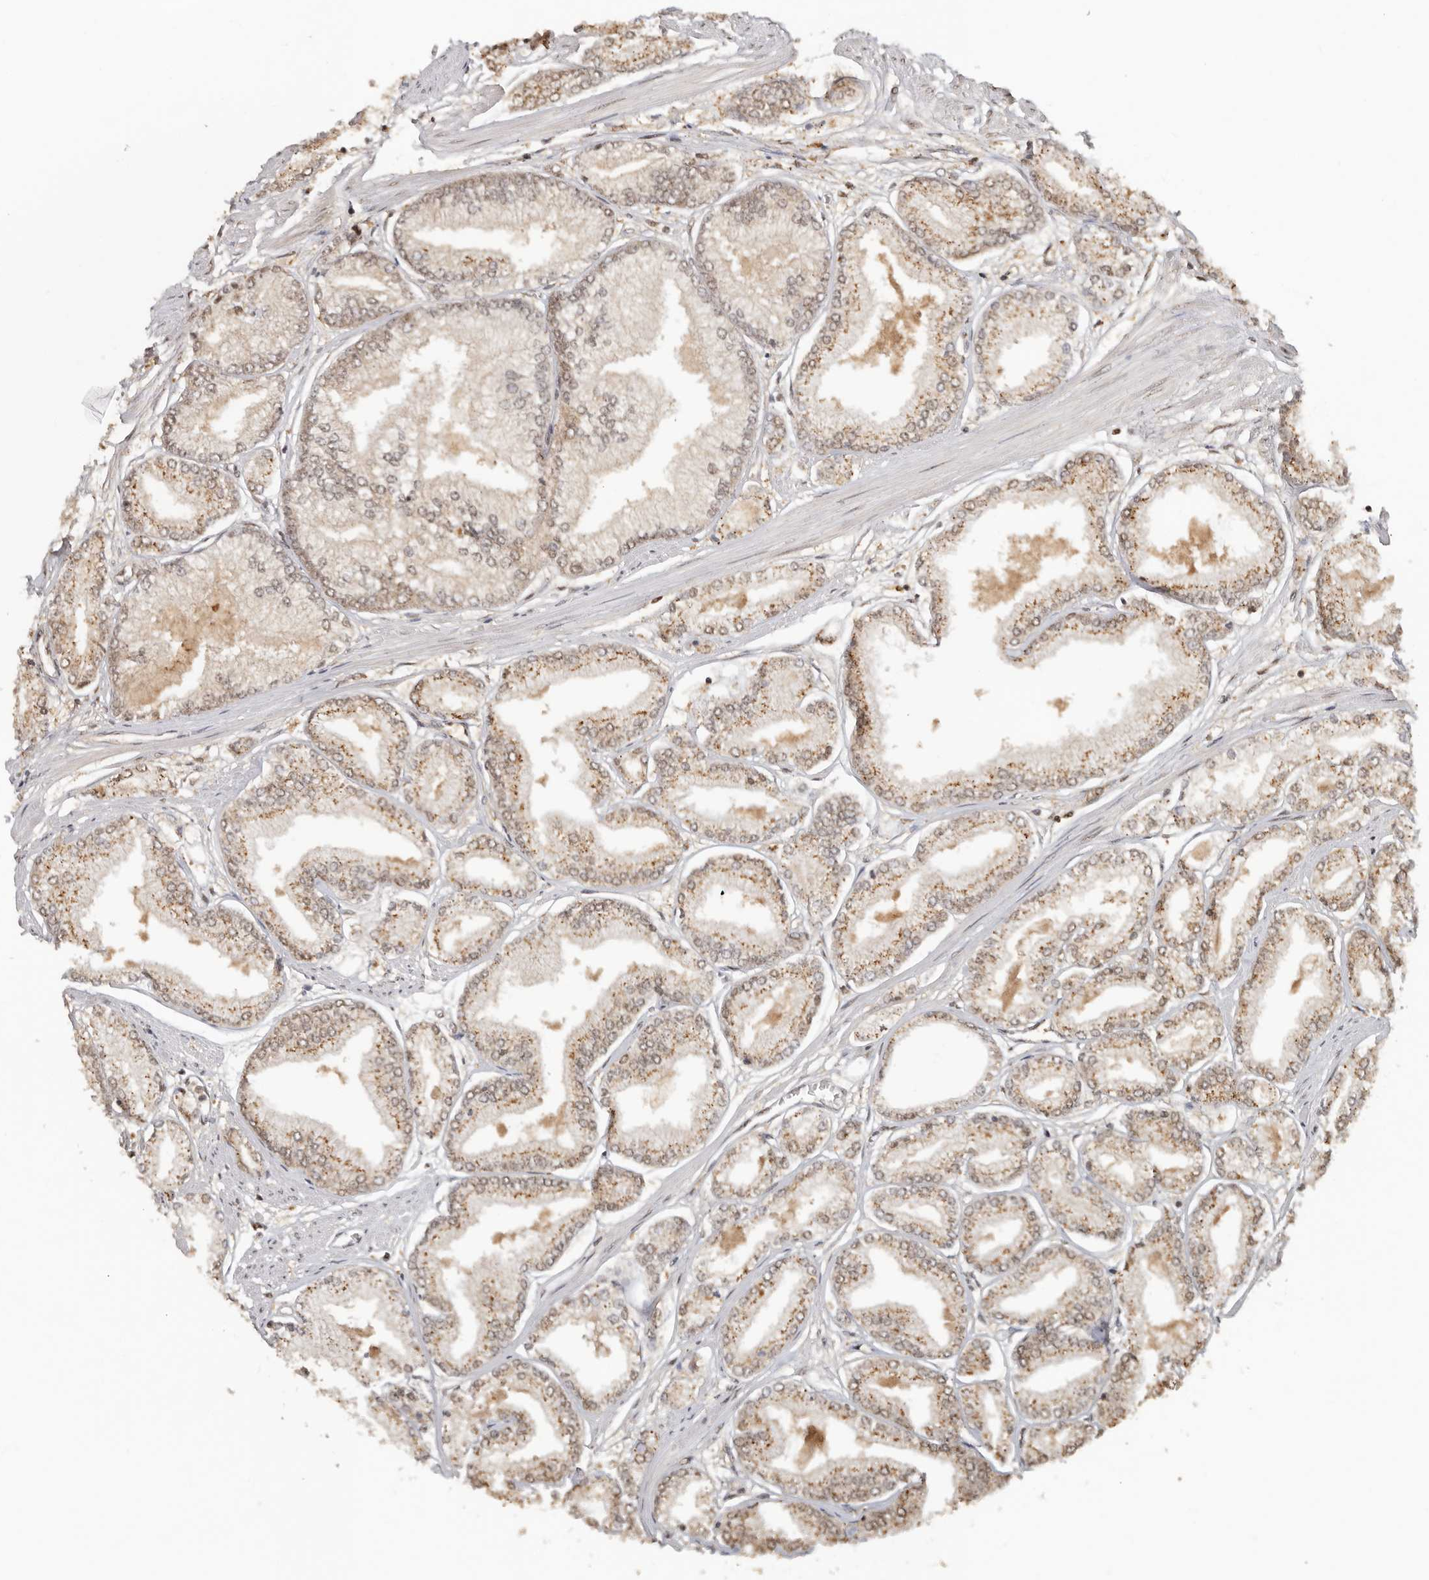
{"staining": {"intensity": "moderate", "quantity": ">75%", "location": "cytoplasmic/membranous"}, "tissue": "prostate cancer", "cell_type": "Tumor cells", "image_type": "cancer", "snomed": [{"axis": "morphology", "description": "Adenocarcinoma, Low grade"}, {"axis": "topography", "description": "Prostate"}], "caption": "Moderate cytoplasmic/membranous staining for a protein is identified in about >75% of tumor cells of prostate cancer (low-grade adenocarcinoma) using immunohistochemistry (IHC).", "gene": "PSMA5", "patient": {"sex": "male", "age": 52}}